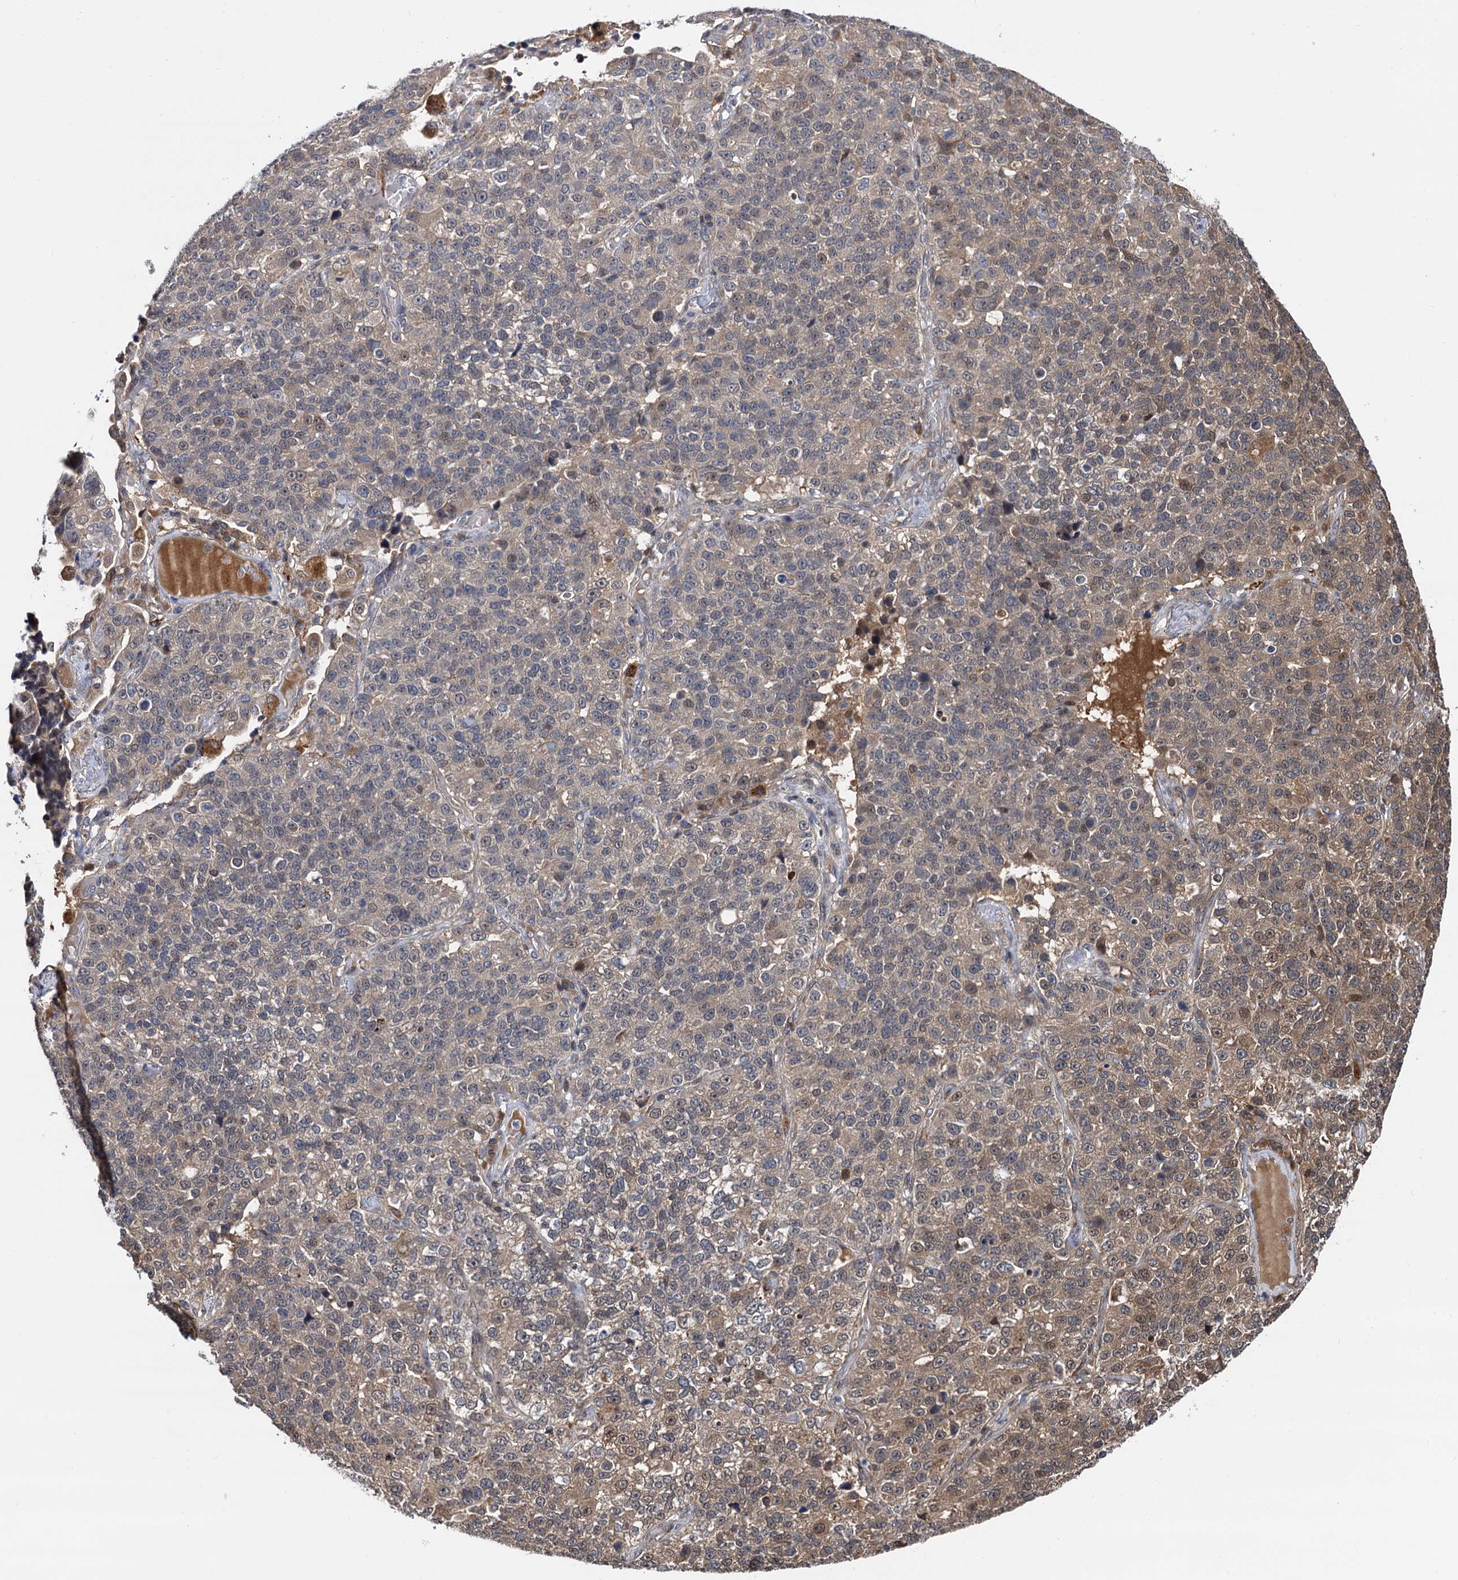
{"staining": {"intensity": "weak", "quantity": "25%-75%", "location": "cytoplasmic/membranous"}, "tissue": "lung cancer", "cell_type": "Tumor cells", "image_type": "cancer", "snomed": [{"axis": "morphology", "description": "Adenocarcinoma, NOS"}, {"axis": "topography", "description": "Lung"}], "caption": "Lung cancer was stained to show a protein in brown. There is low levels of weak cytoplasmic/membranous positivity in about 25%-75% of tumor cells. (DAB (3,3'-diaminobenzidine) IHC with brightfield microscopy, high magnification).", "gene": "SELENOP", "patient": {"sex": "male", "age": 49}}